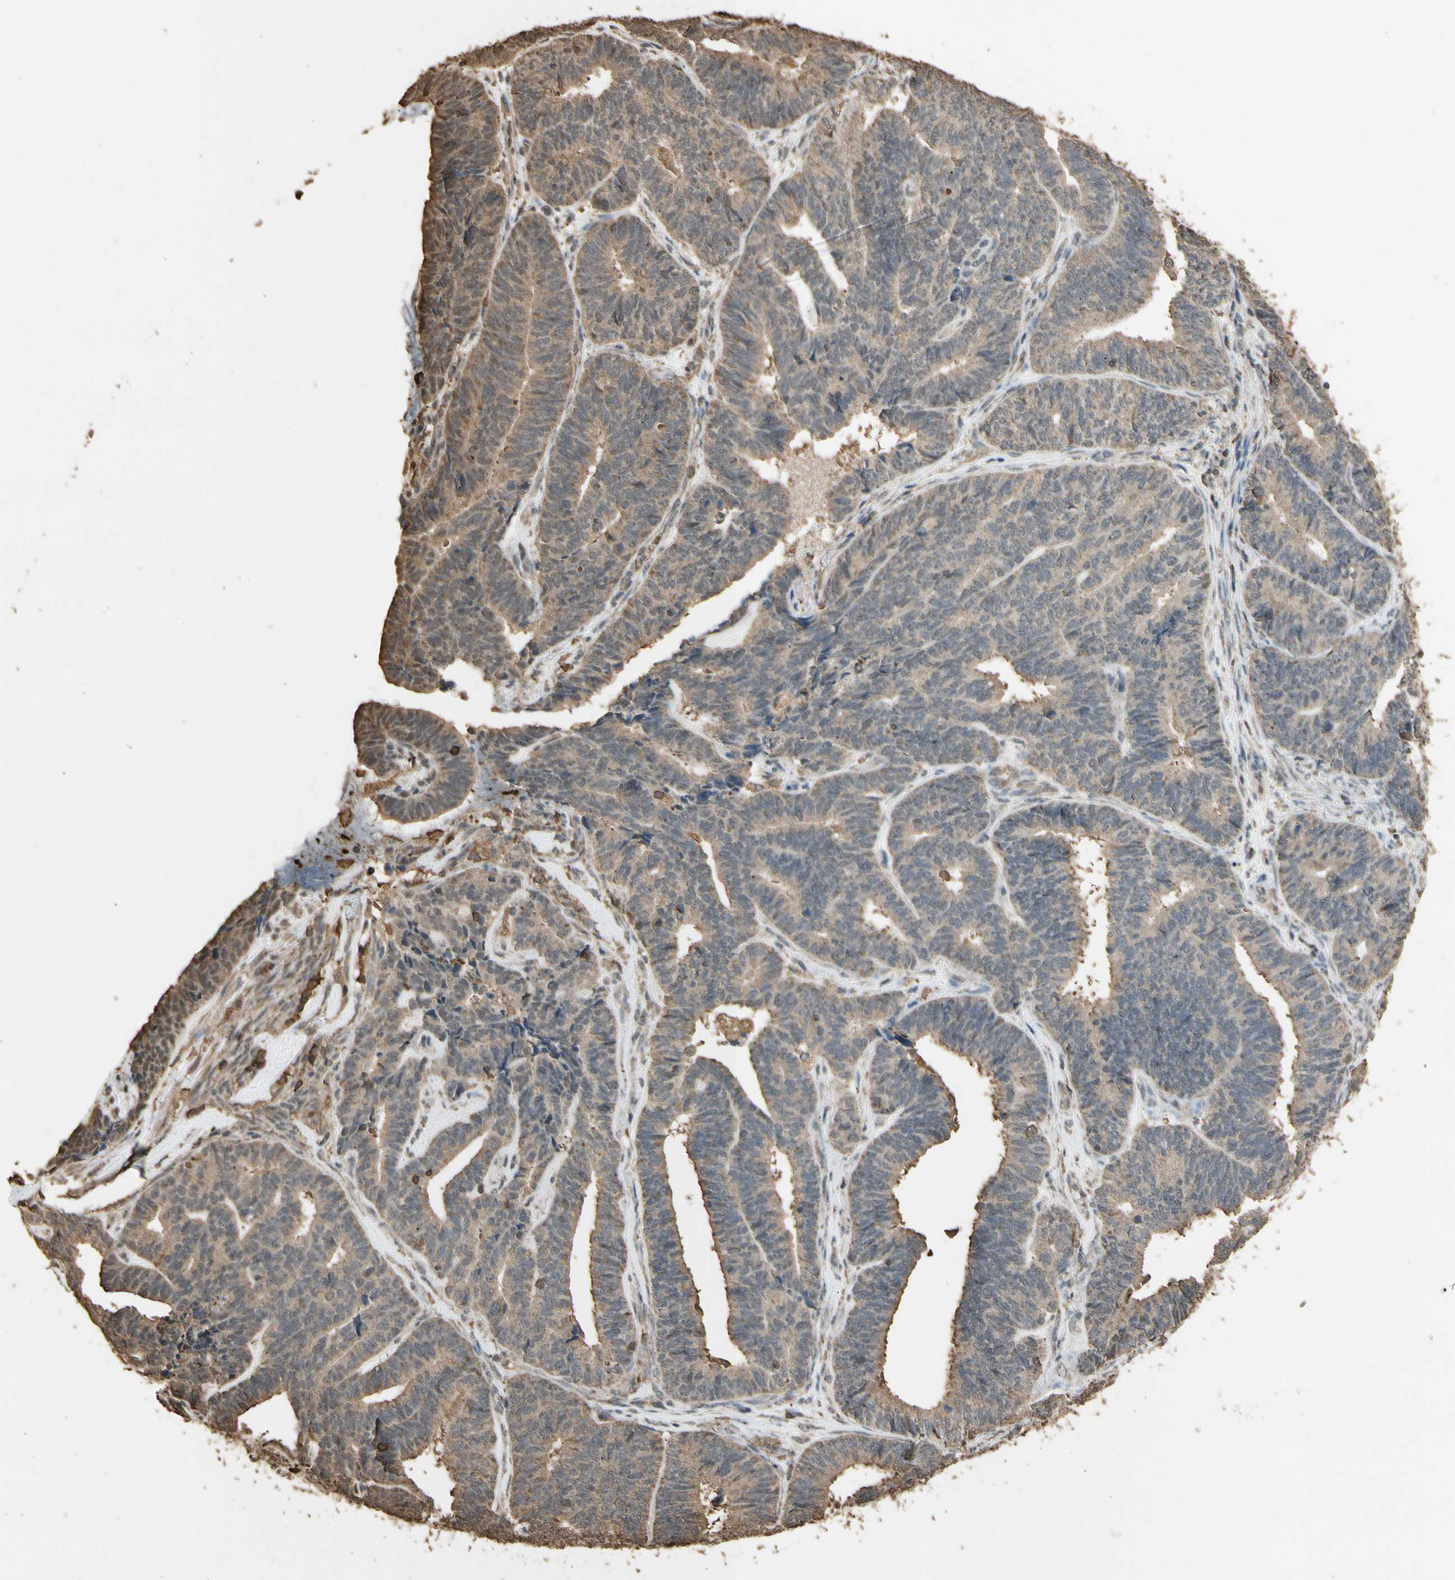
{"staining": {"intensity": "weak", "quantity": ">75%", "location": "cytoplasmic/membranous"}, "tissue": "endometrial cancer", "cell_type": "Tumor cells", "image_type": "cancer", "snomed": [{"axis": "morphology", "description": "Adenocarcinoma, NOS"}, {"axis": "topography", "description": "Endometrium"}], "caption": "Protein expression analysis of adenocarcinoma (endometrial) shows weak cytoplasmic/membranous positivity in about >75% of tumor cells.", "gene": "TNFSF13B", "patient": {"sex": "female", "age": 70}}